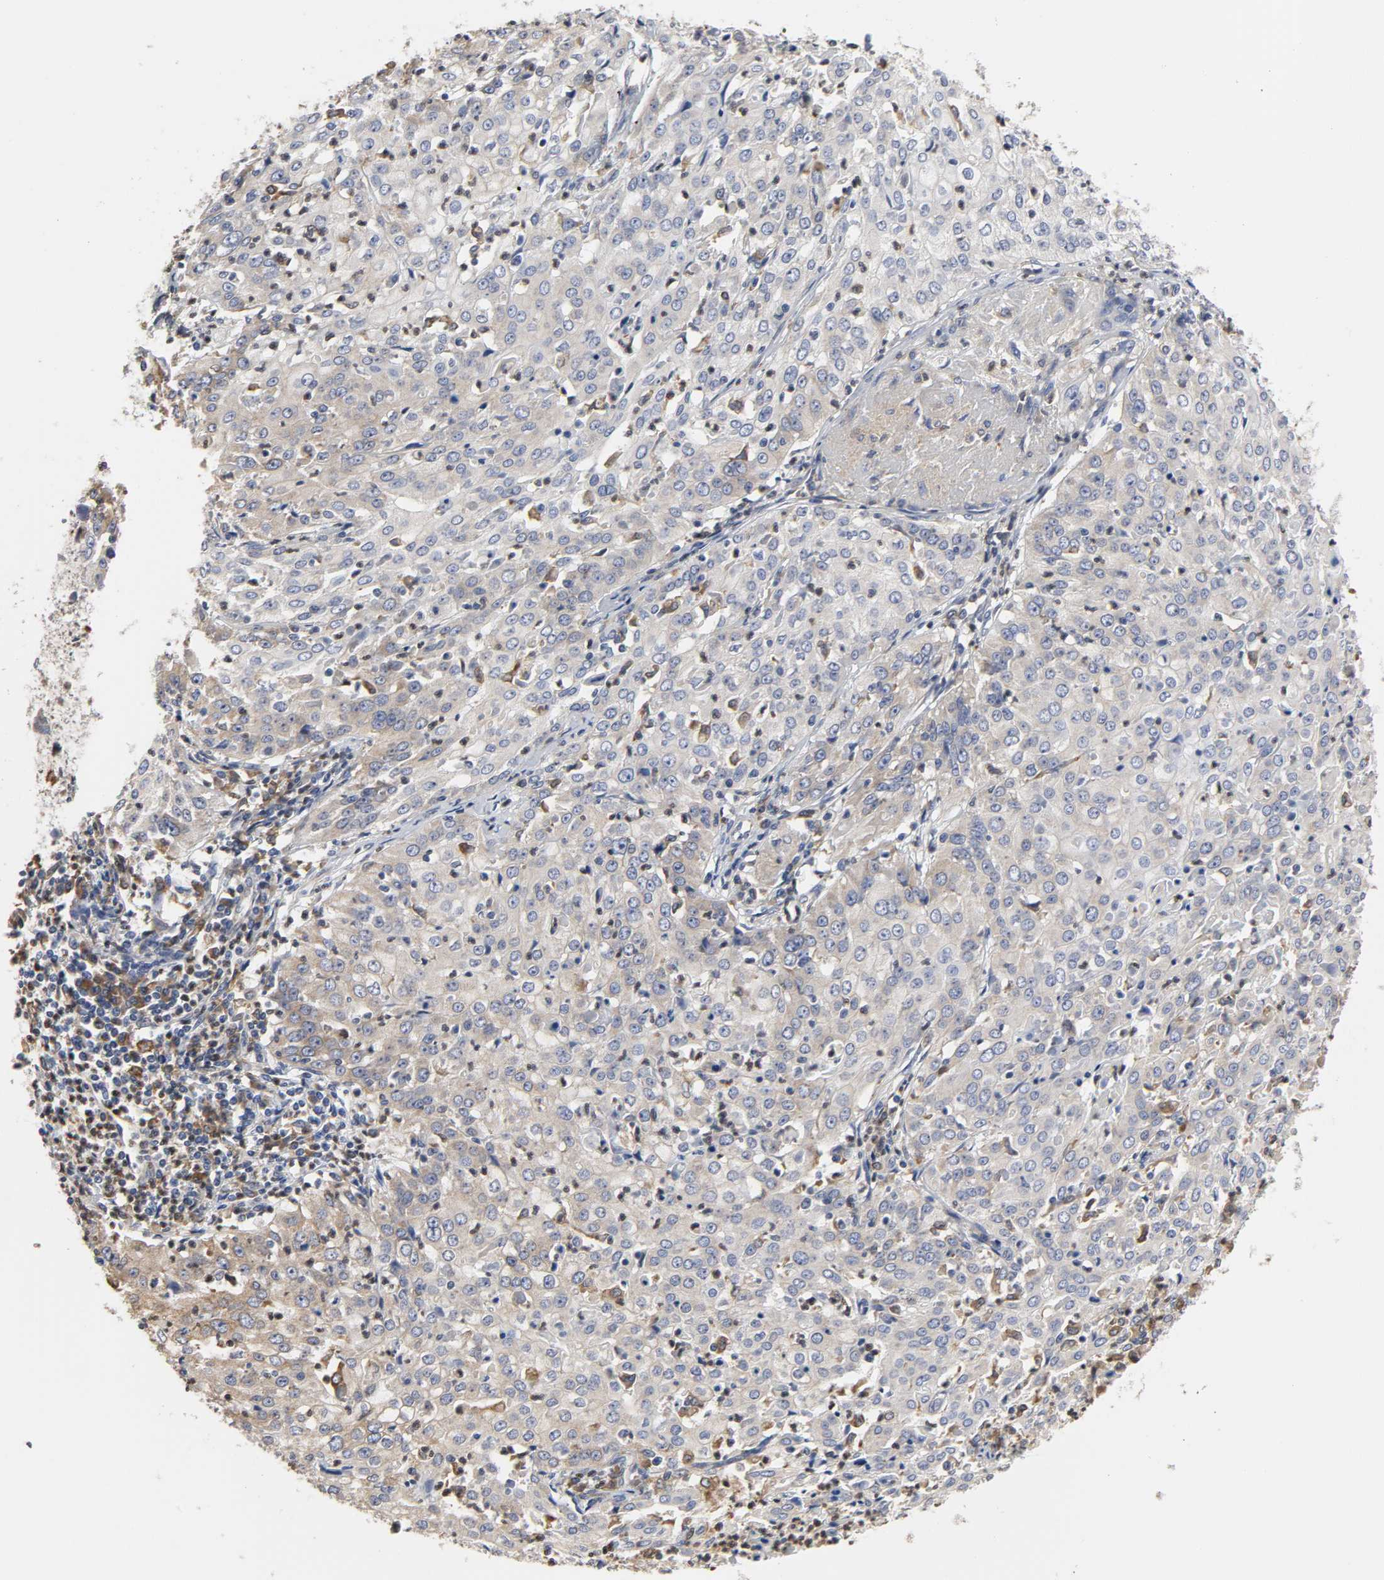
{"staining": {"intensity": "weak", "quantity": "<25%", "location": "cytoplasmic/membranous"}, "tissue": "cervical cancer", "cell_type": "Tumor cells", "image_type": "cancer", "snomed": [{"axis": "morphology", "description": "Squamous cell carcinoma, NOS"}, {"axis": "topography", "description": "Cervix"}], "caption": "The micrograph displays no staining of tumor cells in cervical cancer.", "gene": "HCK", "patient": {"sex": "female", "age": 39}}